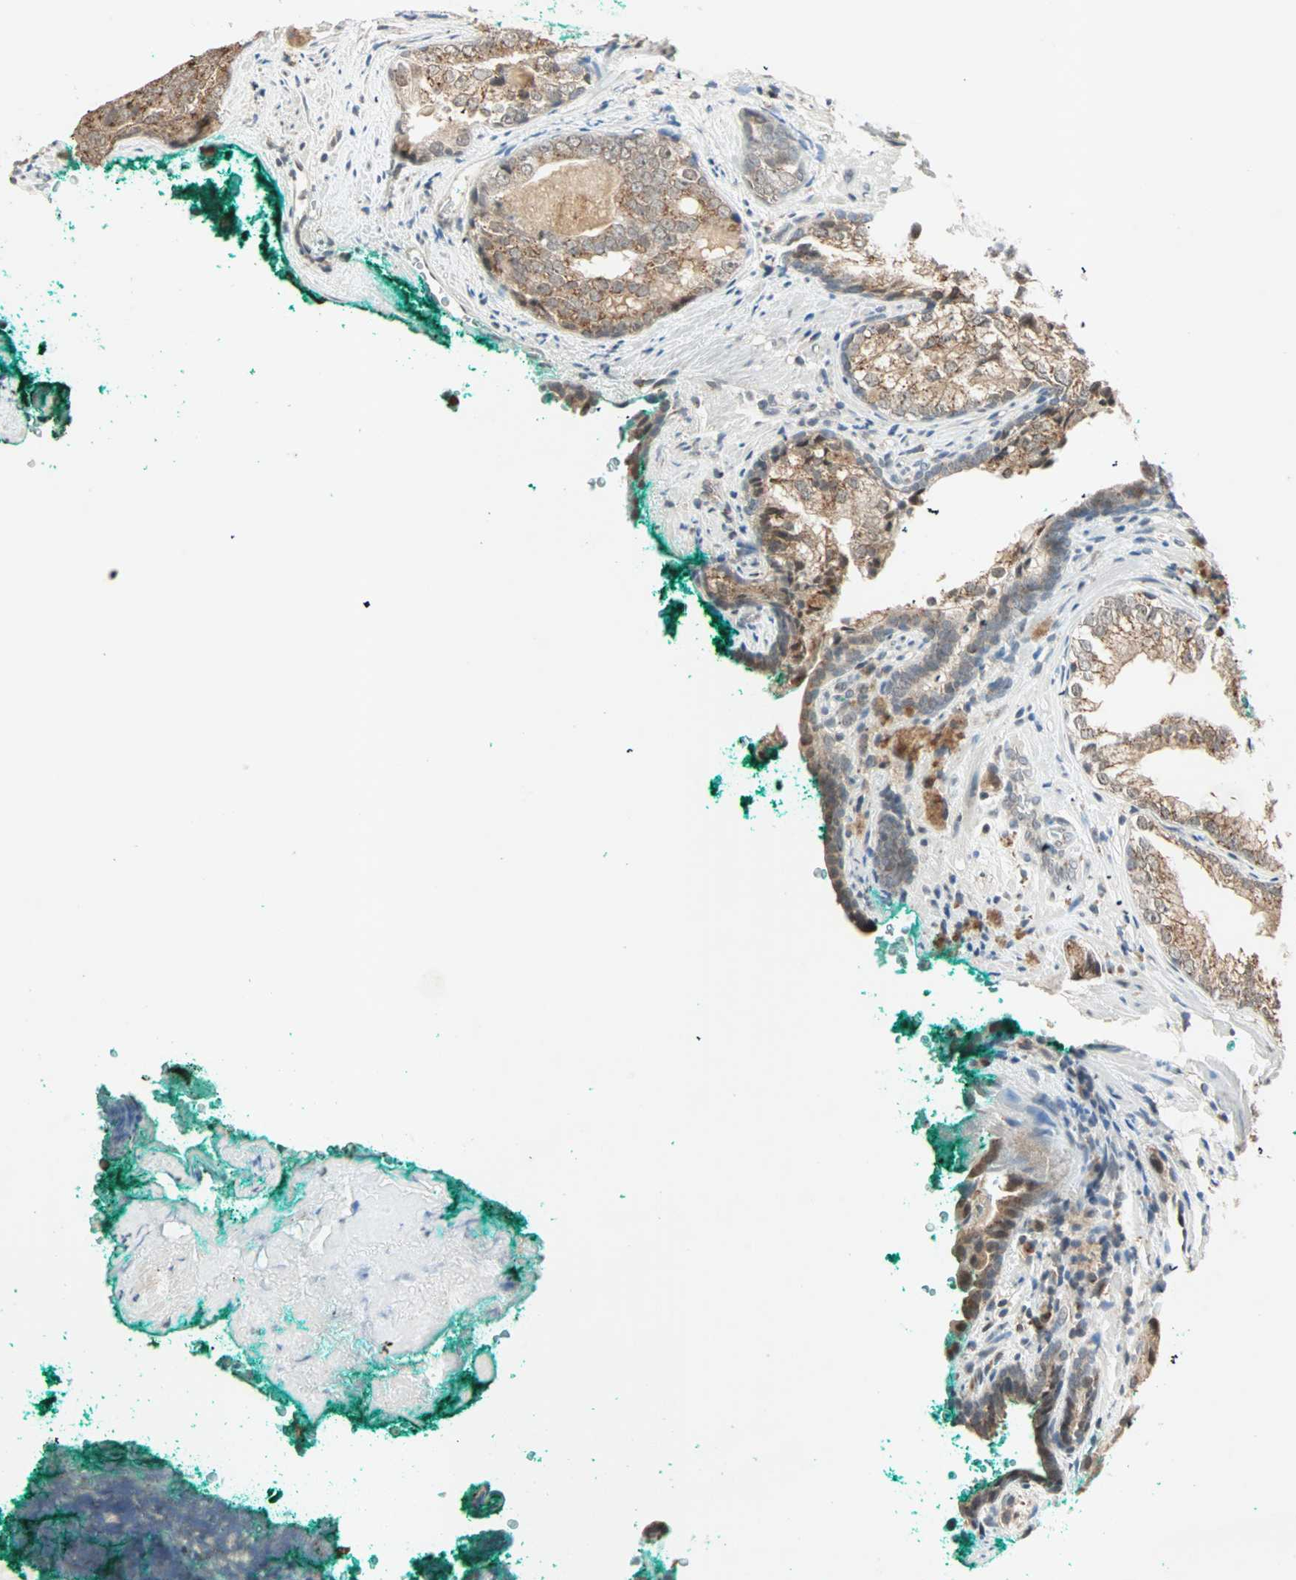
{"staining": {"intensity": "moderate", "quantity": ">75%", "location": "cytoplasmic/membranous"}, "tissue": "prostate cancer", "cell_type": "Tumor cells", "image_type": "cancer", "snomed": [{"axis": "morphology", "description": "Adenocarcinoma, High grade"}, {"axis": "topography", "description": "Prostate"}], "caption": "Immunohistochemistry (DAB (3,3'-diaminobenzidine)) staining of prostate cancer (high-grade adenocarcinoma) shows moderate cytoplasmic/membranous protein expression in about >75% of tumor cells.", "gene": "PRDM2", "patient": {"sex": "male", "age": 66}}